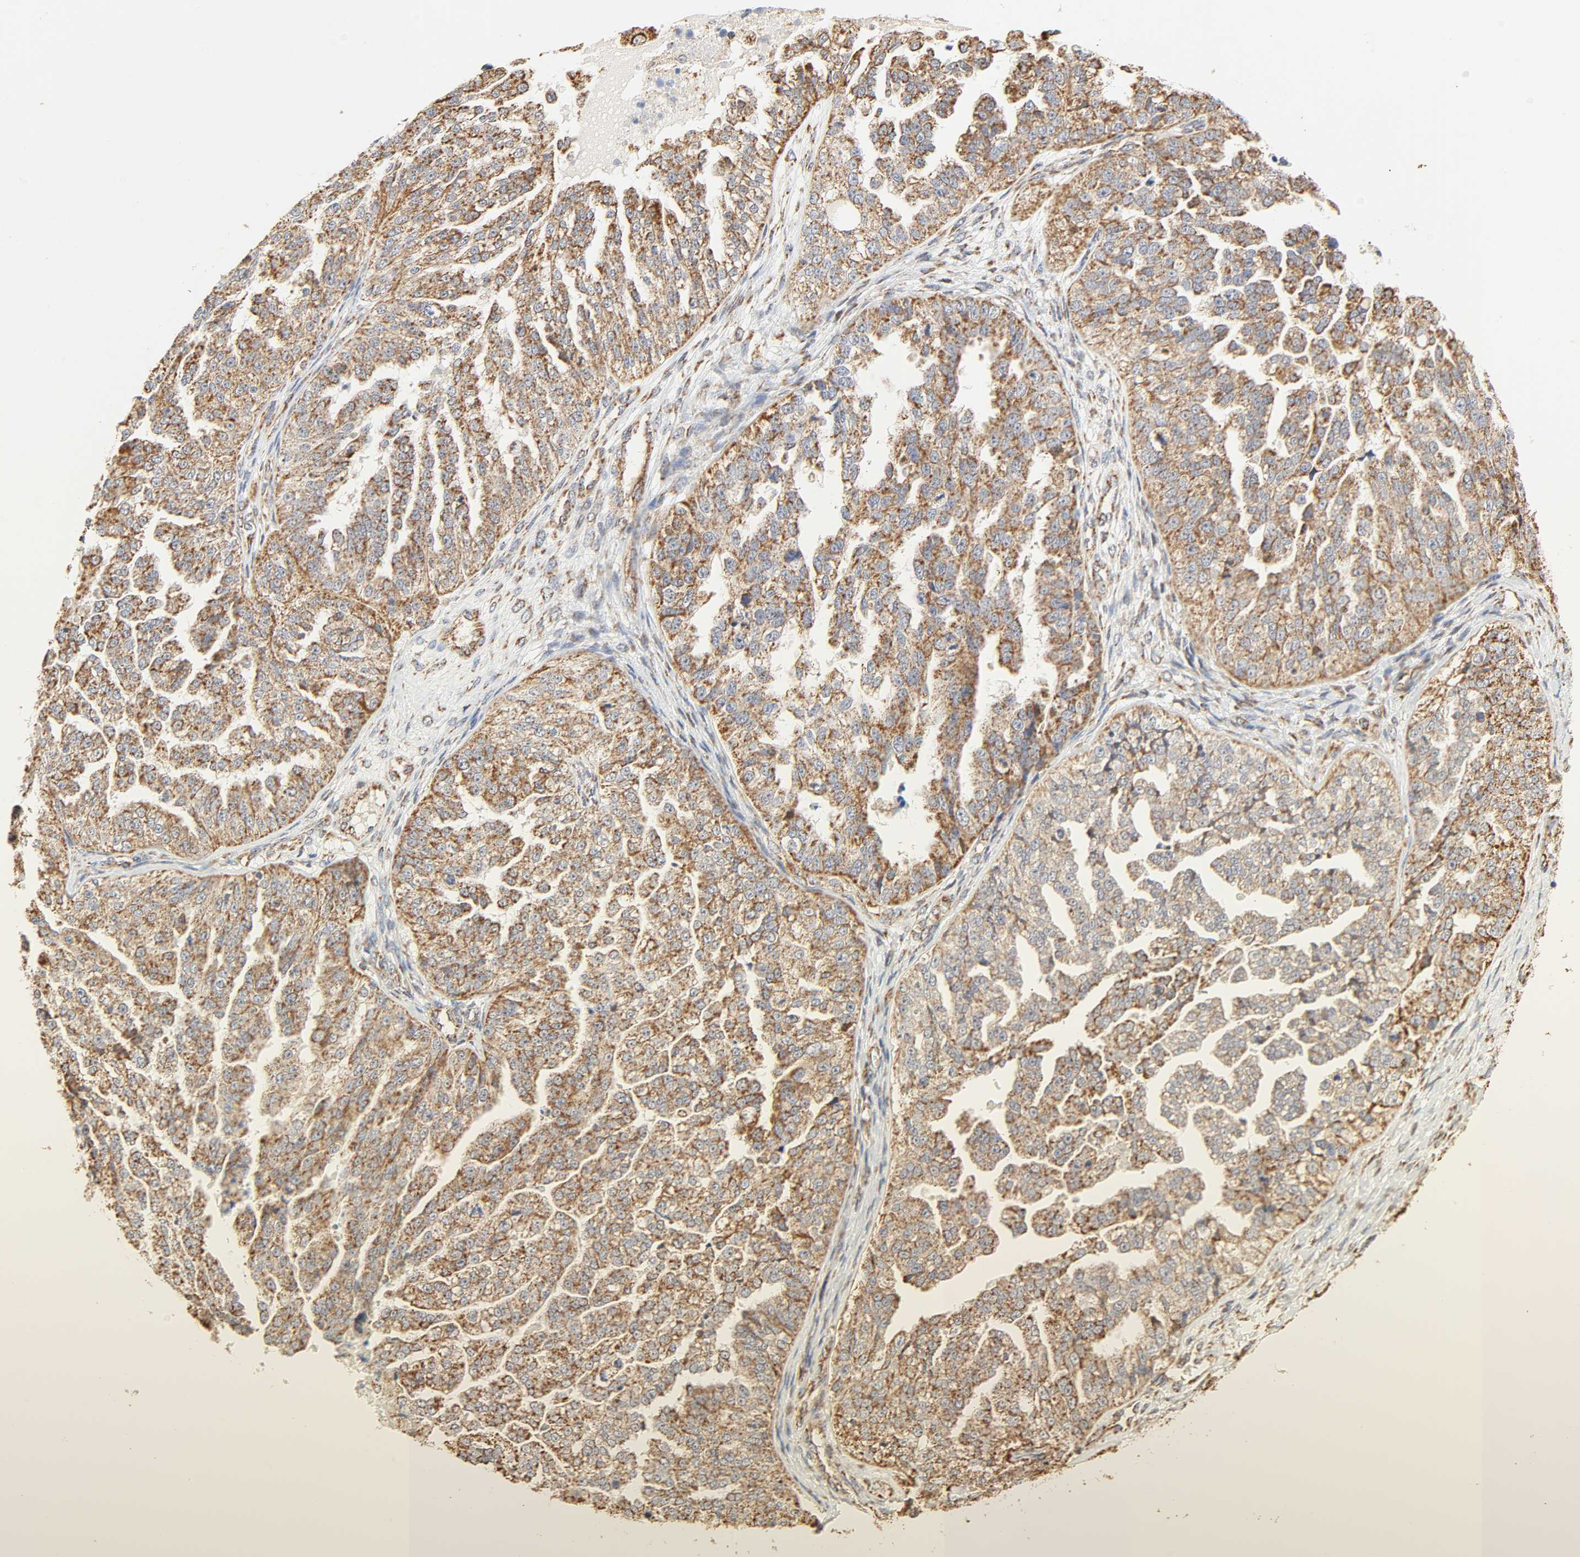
{"staining": {"intensity": "moderate", "quantity": ">75%", "location": "cytoplasmic/membranous"}, "tissue": "ovarian cancer", "cell_type": "Tumor cells", "image_type": "cancer", "snomed": [{"axis": "morphology", "description": "Cystadenocarcinoma, serous, NOS"}, {"axis": "topography", "description": "Ovary"}], "caption": "A brown stain highlights moderate cytoplasmic/membranous staining of a protein in ovarian serous cystadenocarcinoma tumor cells. (Stains: DAB (3,3'-diaminobenzidine) in brown, nuclei in blue, Microscopy: brightfield microscopy at high magnification).", "gene": "ZMAT5", "patient": {"sex": "female", "age": 58}}